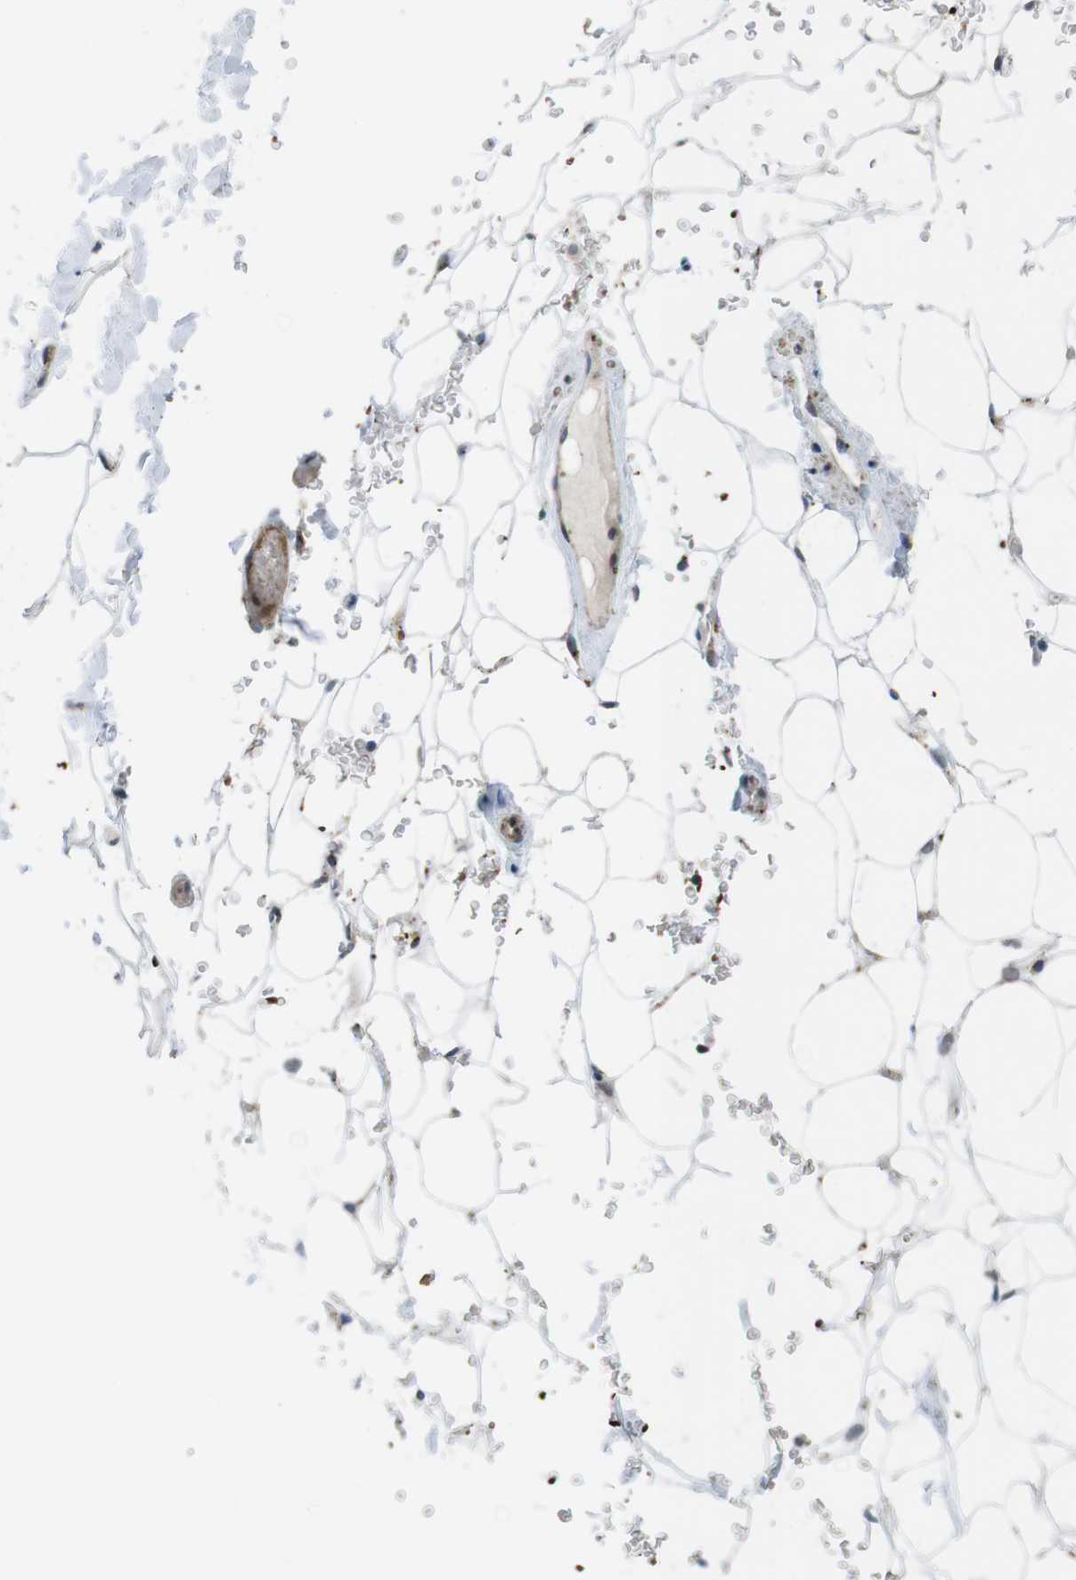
{"staining": {"intensity": "negative", "quantity": "none", "location": "none"}, "tissue": "adipose tissue", "cell_type": "Adipocytes", "image_type": "normal", "snomed": [{"axis": "morphology", "description": "Normal tissue, NOS"}, {"axis": "topography", "description": "Peripheral nerve tissue"}], "caption": "Immunohistochemistry photomicrograph of normal adipose tissue: adipose tissue stained with DAB reveals no significant protein expression in adipocytes.", "gene": "CUL7", "patient": {"sex": "male", "age": 70}}